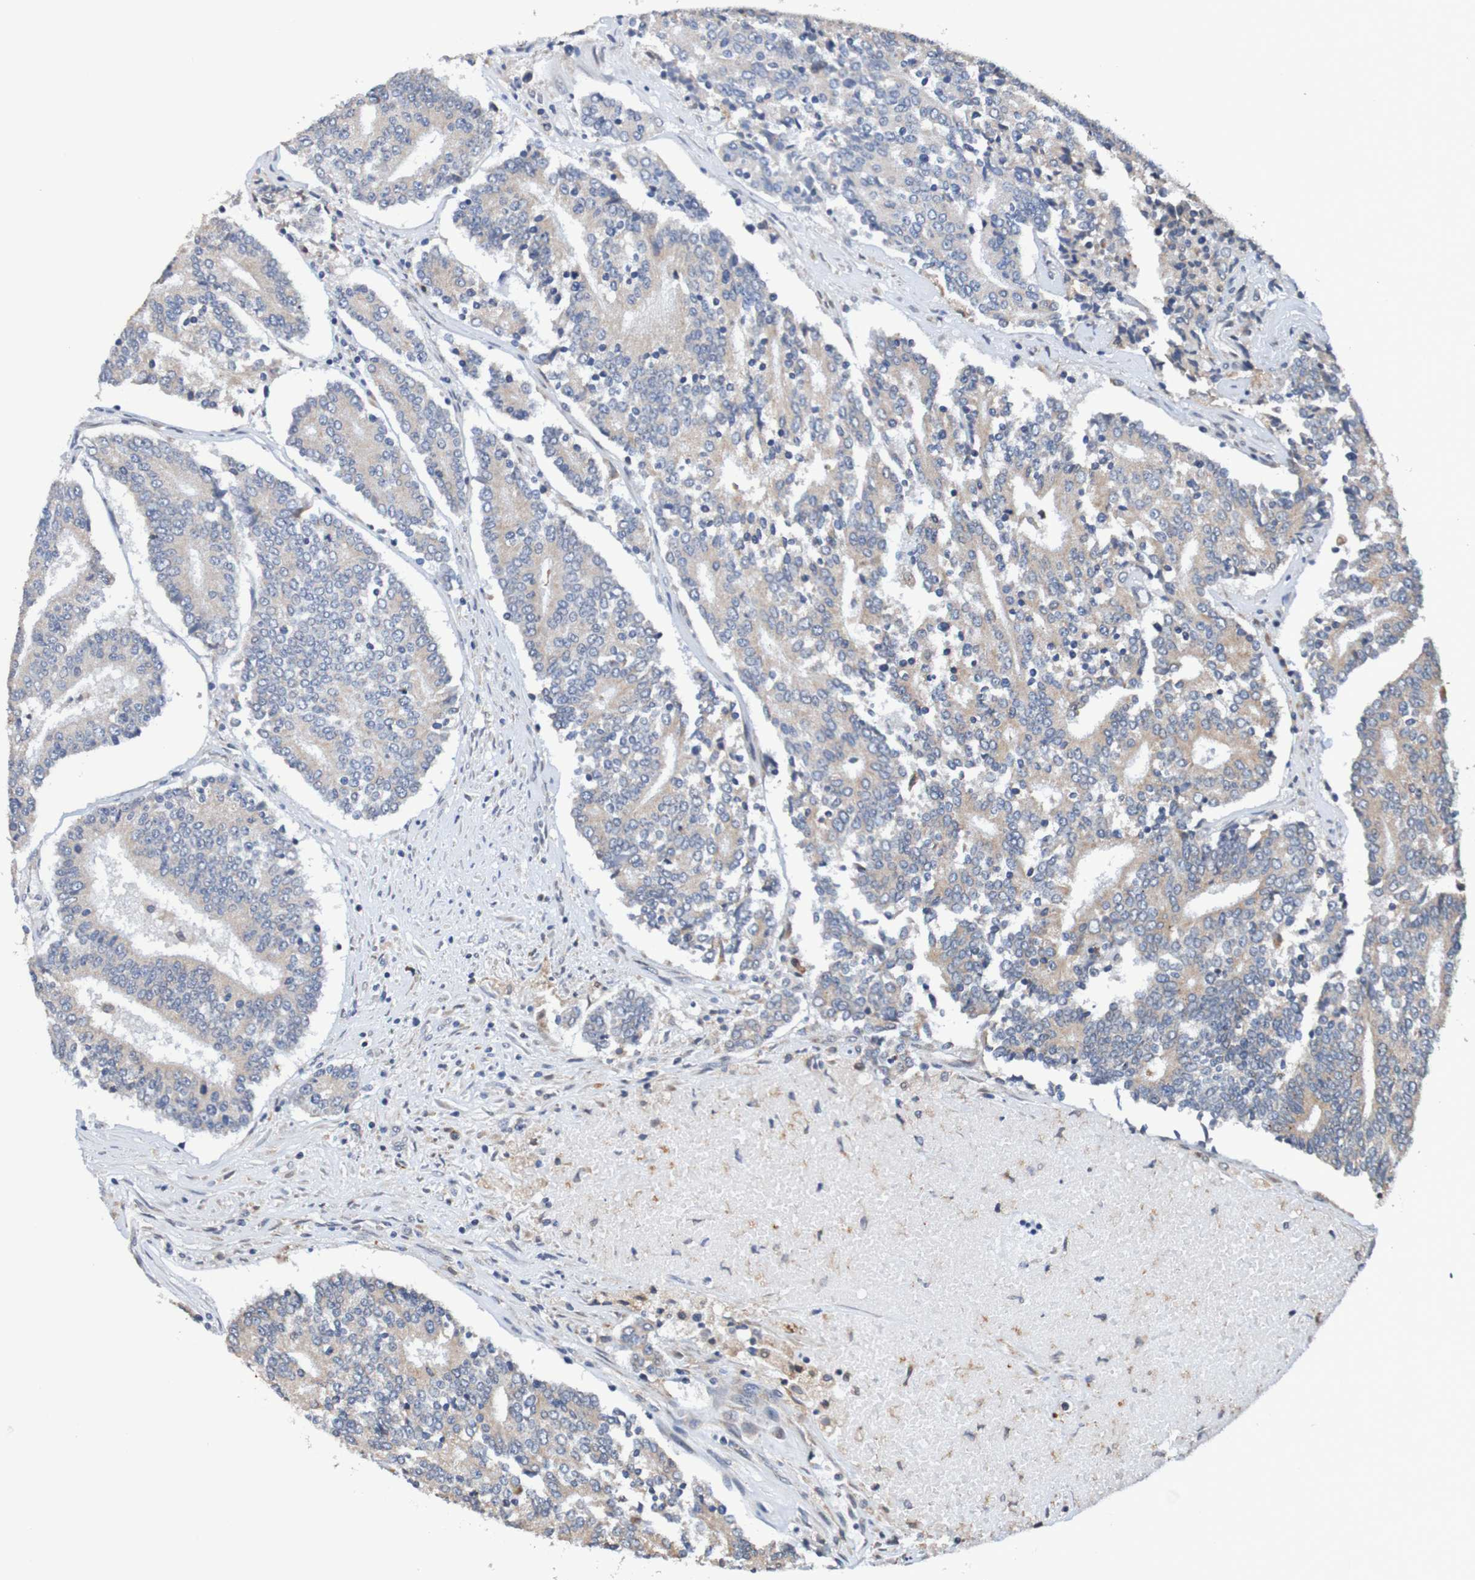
{"staining": {"intensity": "weak", "quantity": "25%-75%", "location": "cytoplasmic/membranous"}, "tissue": "prostate cancer", "cell_type": "Tumor cells", "image_type": "cancer", "snomed": [{"axis": "morphology", "description": "Normal tissue, NOS"}, {"axis": "morphology", "description": "Adenocarcinoma, High grade"}, {"axis": "topography", "description": "Prostate"}, {"axis": "topography", "description": "Seminal veicle"}], "caption": "Immunohistochemical staining of human prostate cancer displays weak cytoplasmic/membranous protein positivity in about 25%-75% of tumor cells. (DAB (3,3'-diaminobenzidine) = brown stain, brightfield microscopy at high magnification).", "gene": "FIBP", "patient": {"sex": "male", "age": 55}}